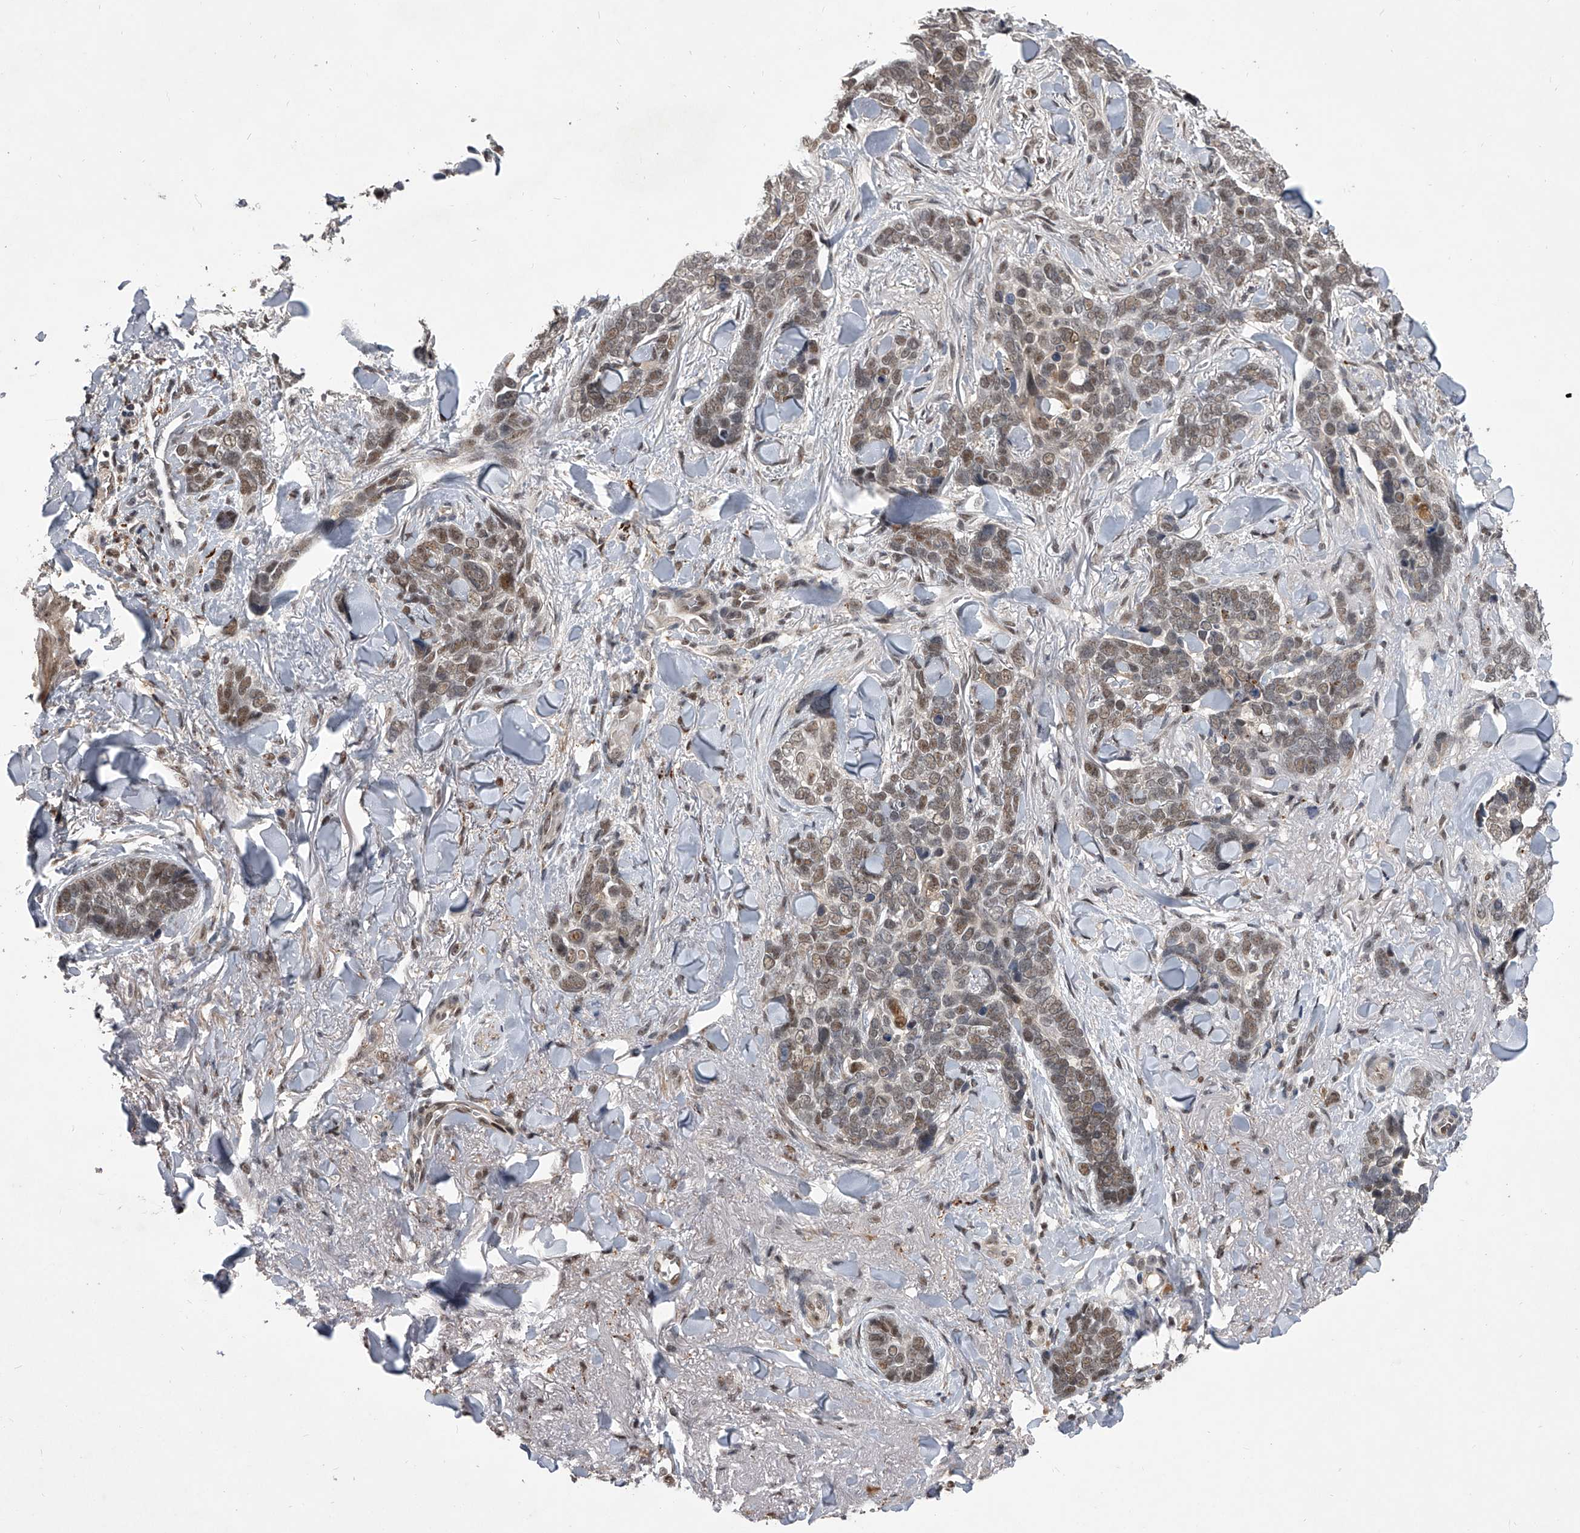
{"staining": {"intensity": "weak", "quantity": ">75%", "location": "nuclear"}, "tissue": "skin cancer", "cell_type": "Tumor cells", "image_type": "cancer", "snomed": [{"axis": "morphology", "description": "Basal cell carcinoma"}, {"axis": "topography", "description": "Skin"}], "caption": "Skin basal cell carcinoma tissue demonstrates weak nuclear positivity in approximately >75% of tumor cells, visualized by immunohistochemistry. (IHC, brightfield microscopy, high magnification).", "gene": "CMTR1", "patient": {"sex": "female", "age": 82}}